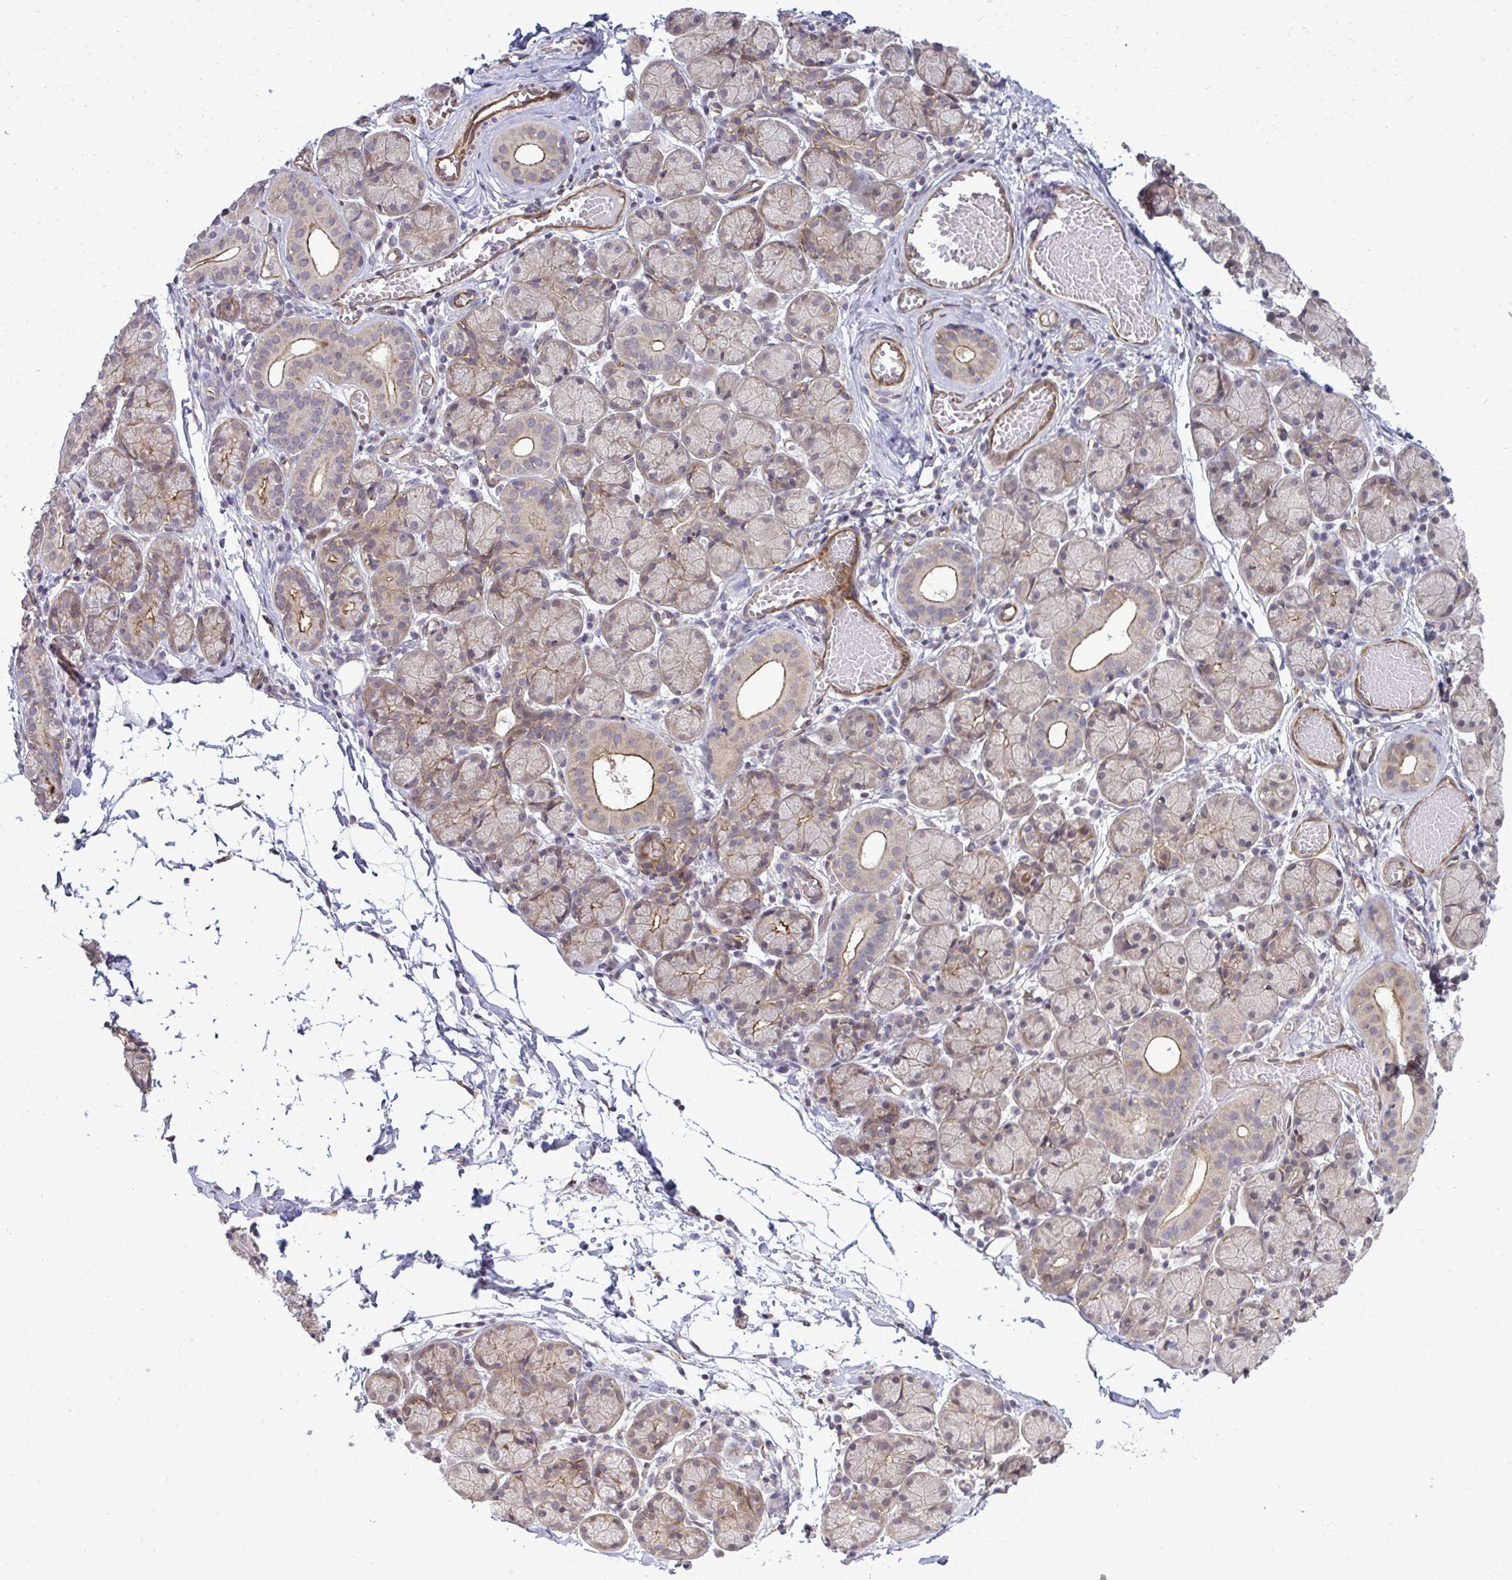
{"staining": {"intensity": "moderate", "quantity": "25%-75%", "location": "cytoplasmic/membranous"}, "tissue": "salivary gland", "cell_type": "Glandular cells", "image_type": "normal", "snomed": [{"axis": "morphology", "description": "Normal tissue, NOS"}, {"axis": "topography", "description": "Salivary gland"}], "caption": "A photomicrograph of salivary gland stained for a protein demonstrates moderate cytoplasmic/membranous brown staining in glandular cells. The staining was performed using DAB (3,3'-diaminobenzidine), with brown indicating positive protein expression. Nuclei are stained blue with hematoxylin.", "gene": "FUT10", "patient": {"sex": "female", "age": 24}}